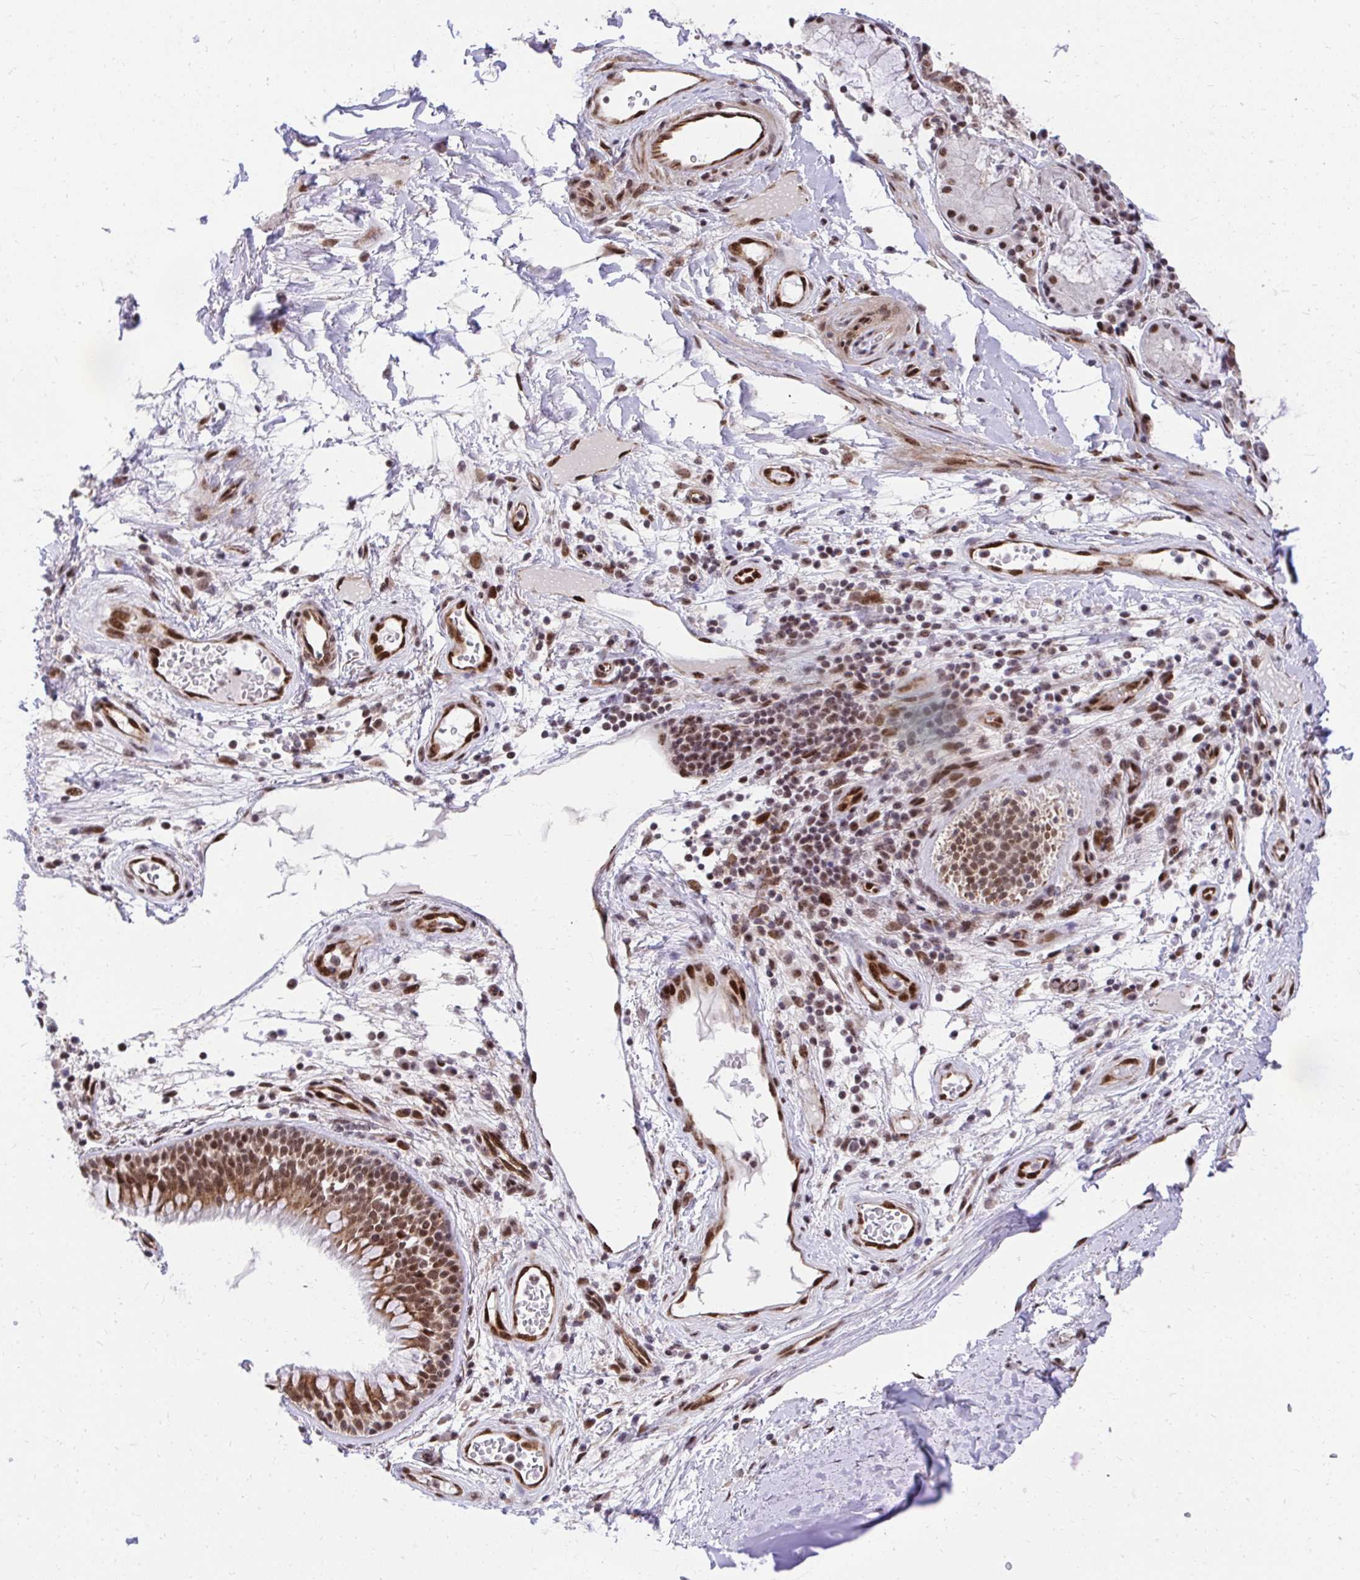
{"staining": {"intensity": "moderate", "quantity": ">75%", "location": "nuclear"}, "tissue": "soft tissue", "cell_type": "Chondrocytes", "image_type": "normal", "snomed": [{"axis": "morphology", "description": "Normal tissue, NOS"}, {"axis": "topography", "description": "Cartilage tissue"}, {"axis": "topography", "description": "Bronchus"}], "caption": "The histopathology image displays a brown stain indicating the presence of a protein in the nuclear of chondrocytes in soft tissue. The staining is performed using DAB brown chromogen to label protein expression. The nuclei are counter-stained blue using hematoxylin.", "gene": "HOXA4", "patient": {"sex": "male", "age": 64}}